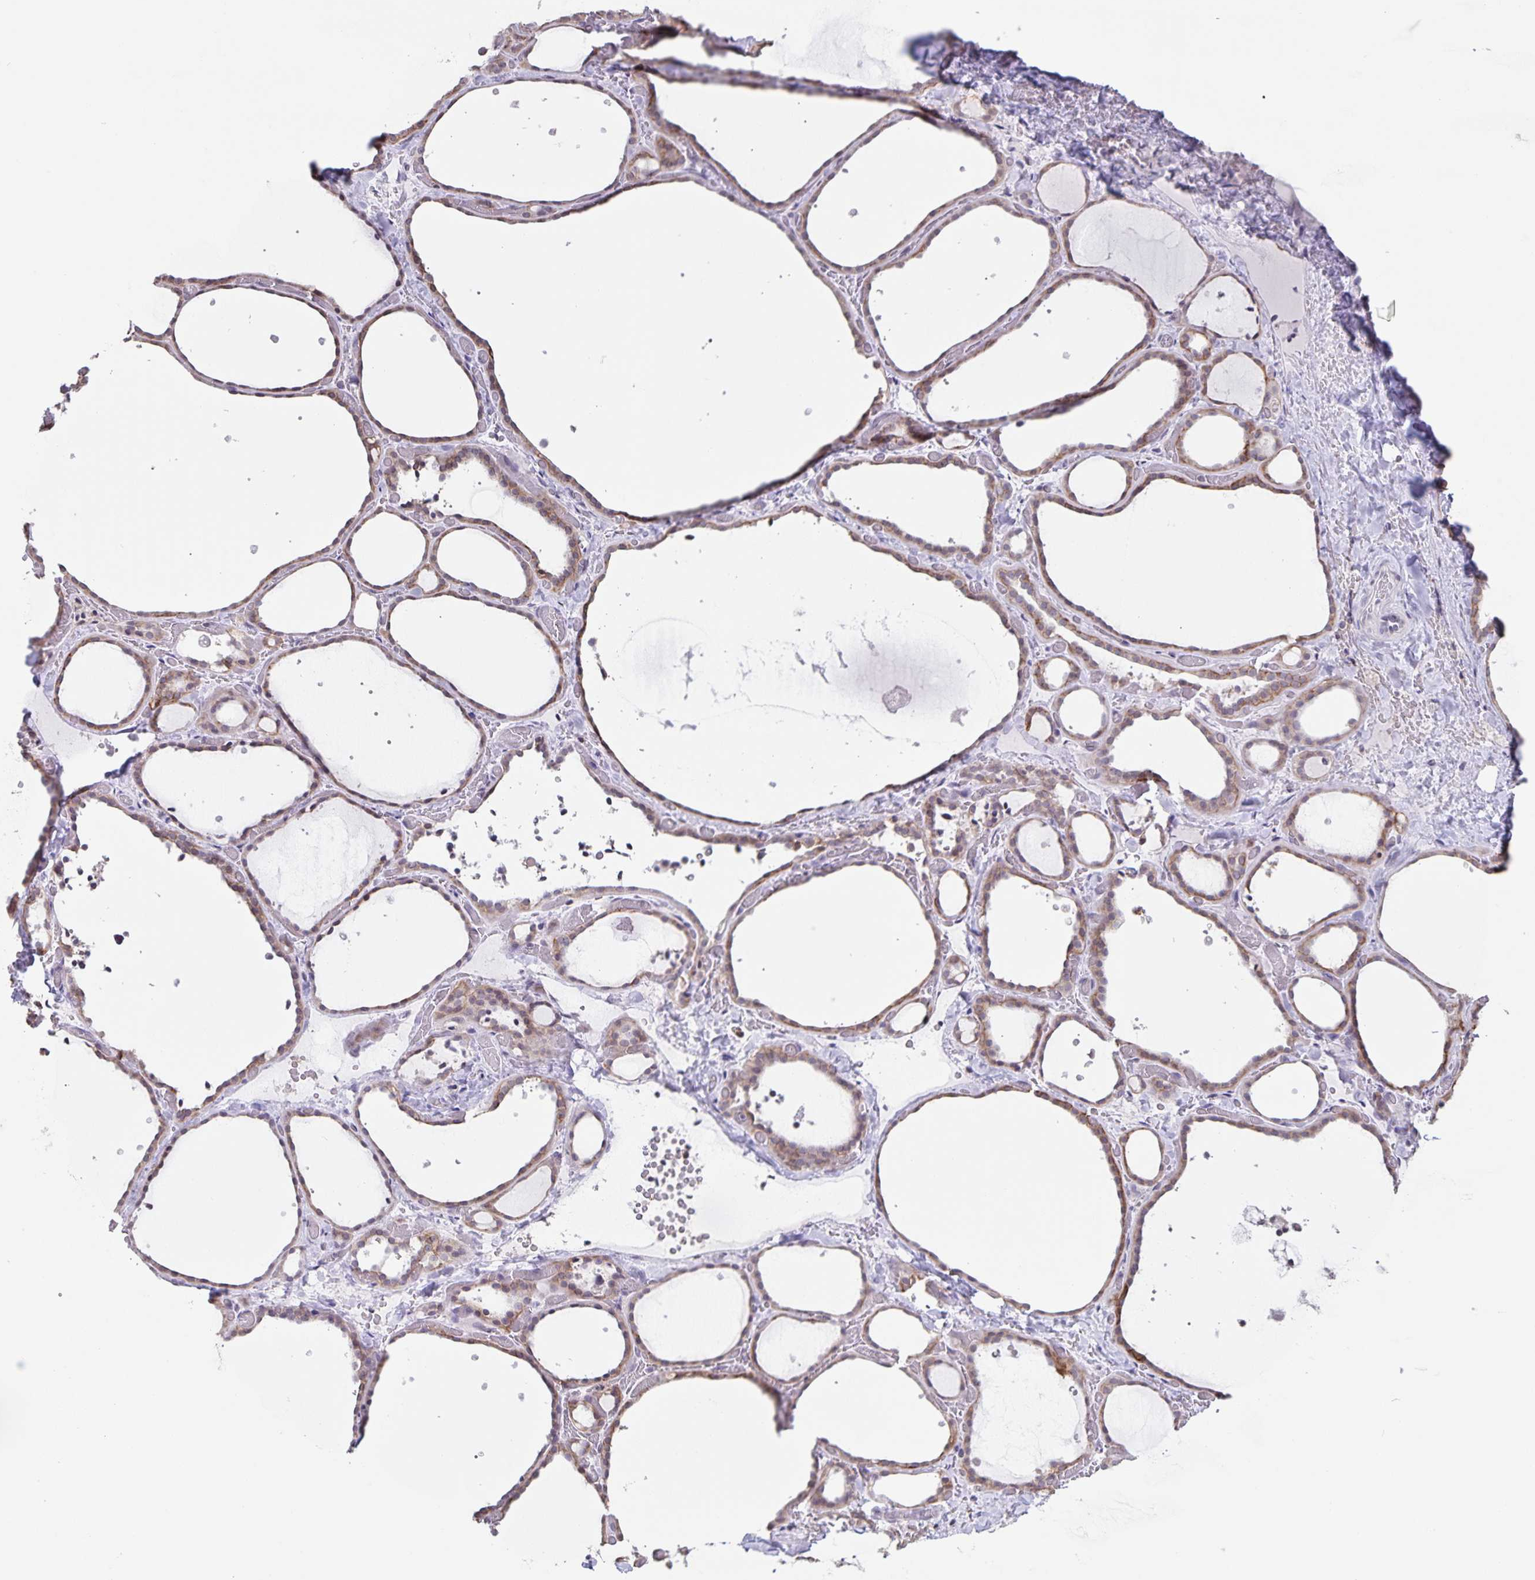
{"staining": {"intensity": "weak", "quantity": "25%-75%", "location": "cytoplasmic/membranous"}, "tissue": "thyroid gland", "cell_type": "Glandular cells", "image_type": "normal", "snomed": [{"axis": "morphology", "description": "Normal tissue, NOS"}, {"axis": "topography", "description": "Thyroid gland"}], "caption": "Protein expression analysis of unremarkable human thyroid gland reveals weak cytoplasmic/membranous positivity in approximately 25%-75% of glandular cells.", "gene": "AQP4", "patient": {"sex": "female", "age": 36}}